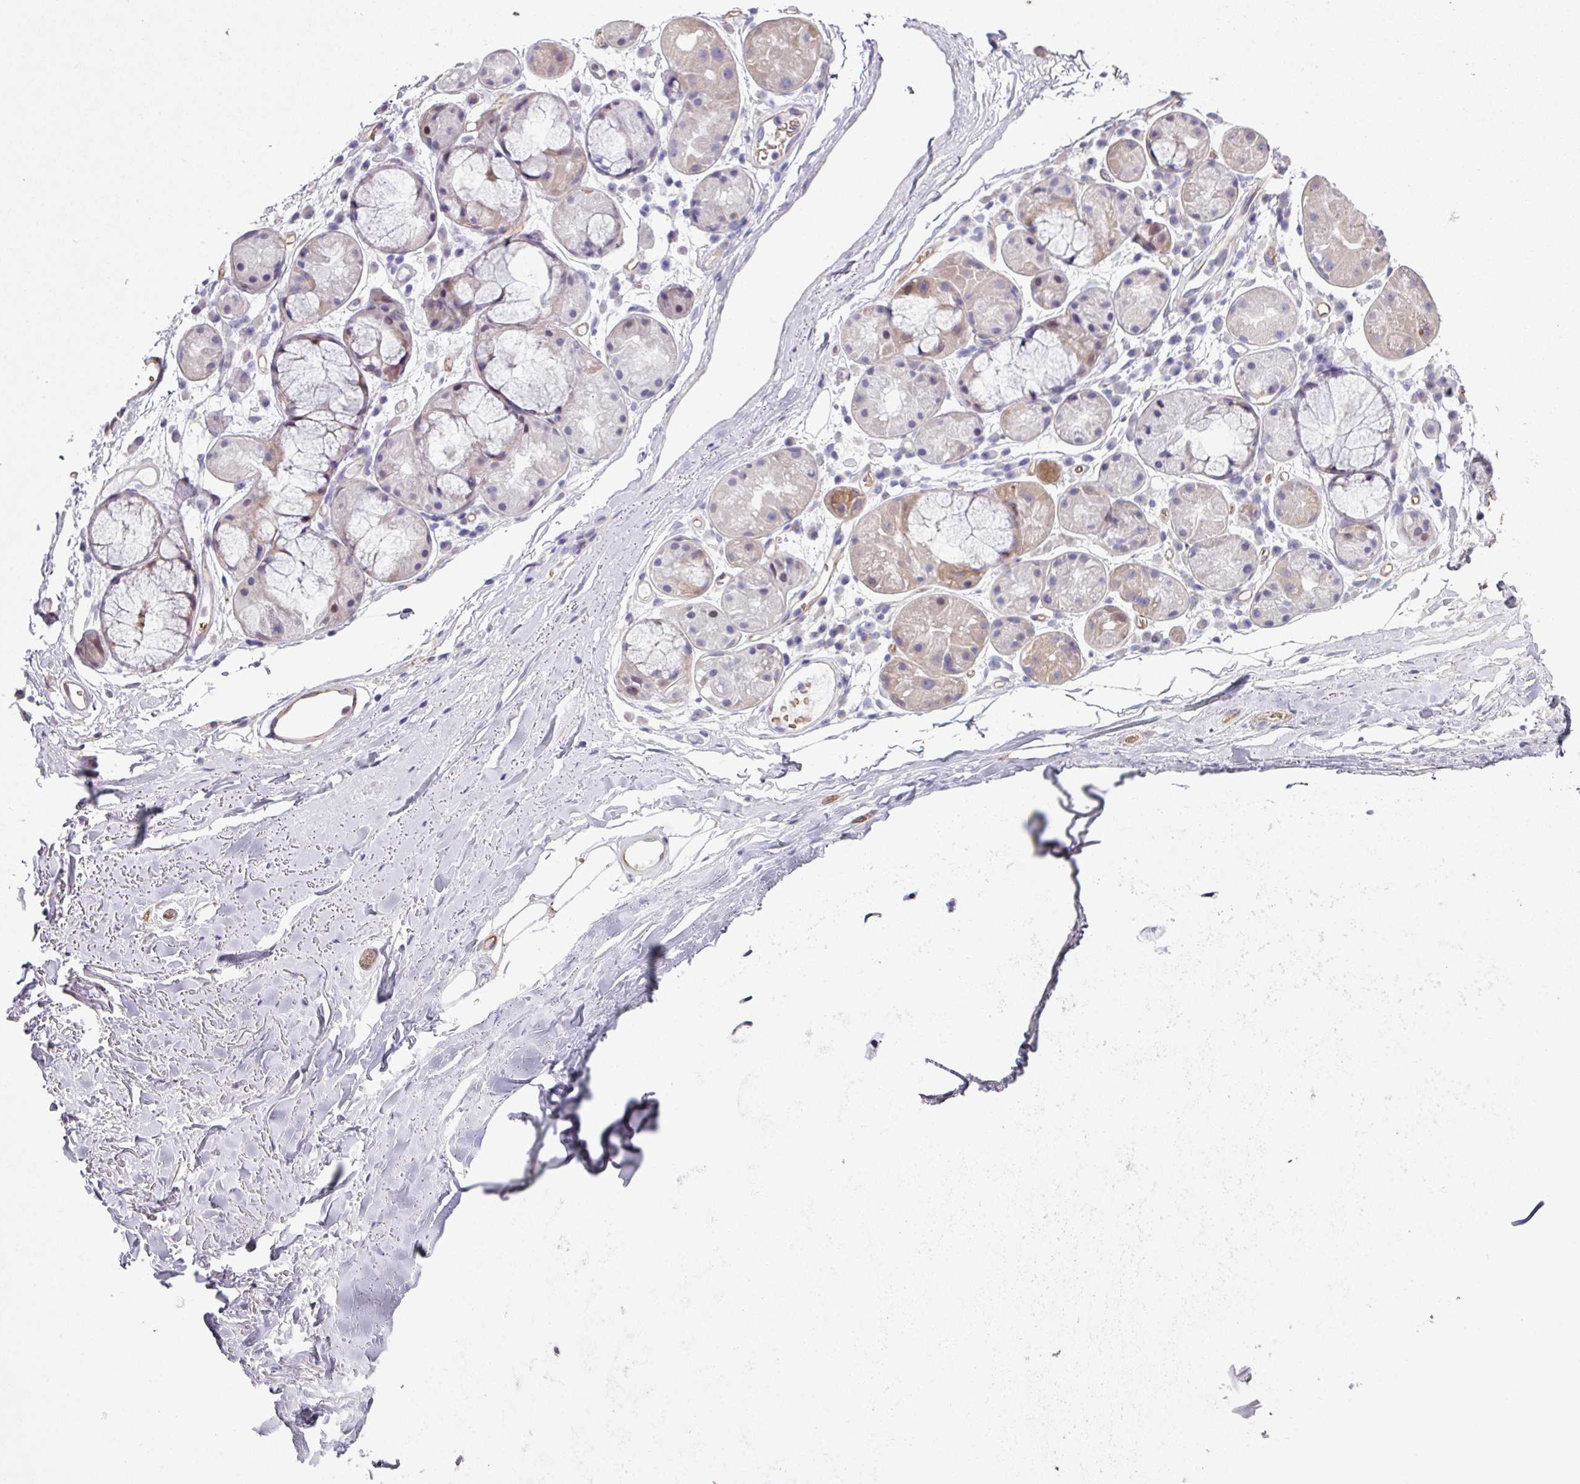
{"staining": {"intensity": "negative", "quantity": "none", "location": "none"}, "tissue": "adipose tissue", "cell_type": "Adipocytes", "image_type": "normal", "snomed": [{"axis": "morphology", "description": "Normal tissue, NOS"}, {"axis": "topography", "description": "Cartilage tissue"}], "caption": "Immunohistochemistry (IHC) photomicrograph of normal human adipose tissue stained for a protein (brown), which demonstrates no positivity in adipocytes.", "gene": "ANO9", "patient": {"sex": "male", "age": 80}}